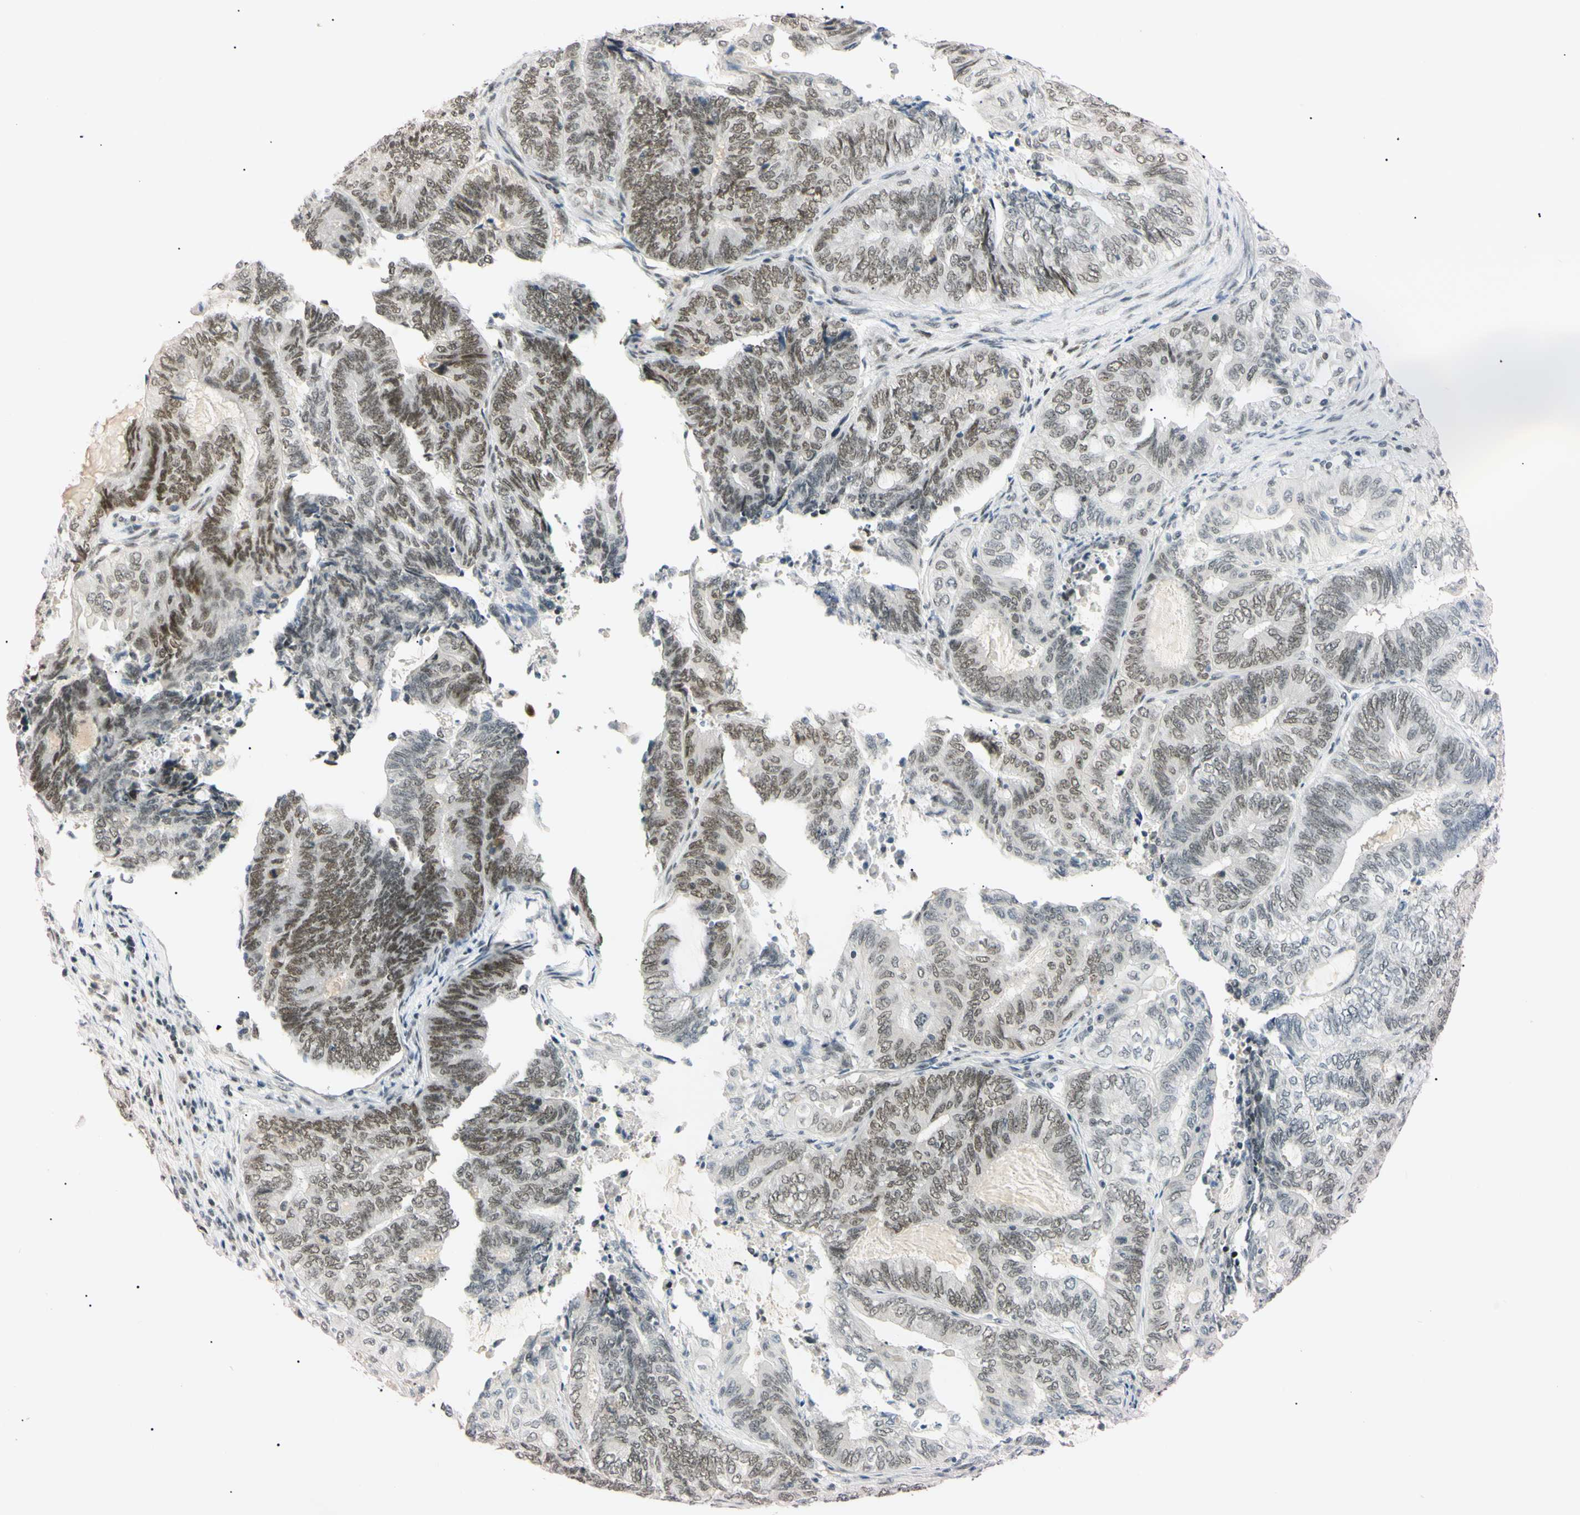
{"staining": {"intensity": "moderate", "quantity": "25%-75%", "location": "nuclear"}, "tissue": "endometrial cancer", "cell_type": "Tumor cells", "image_type": "cancer", "snomed": [{"axis": "morphology", "description": "Adenocarcinoma, NOS"}, {"axis": "topography", "description": "Uterus"}, {"axis": "topography", "description": "Endometrium"}], "caption": "Immunohistochemistry image of human endometrial cancer (adenocarcinoma) stained for a protein (brown), which exhibits medium levels of moderate nuclear expression in approximately 25%-75% of tumor cells.", "gene": "ZNF134", "patient": {"sex": "female", "age": 70}}